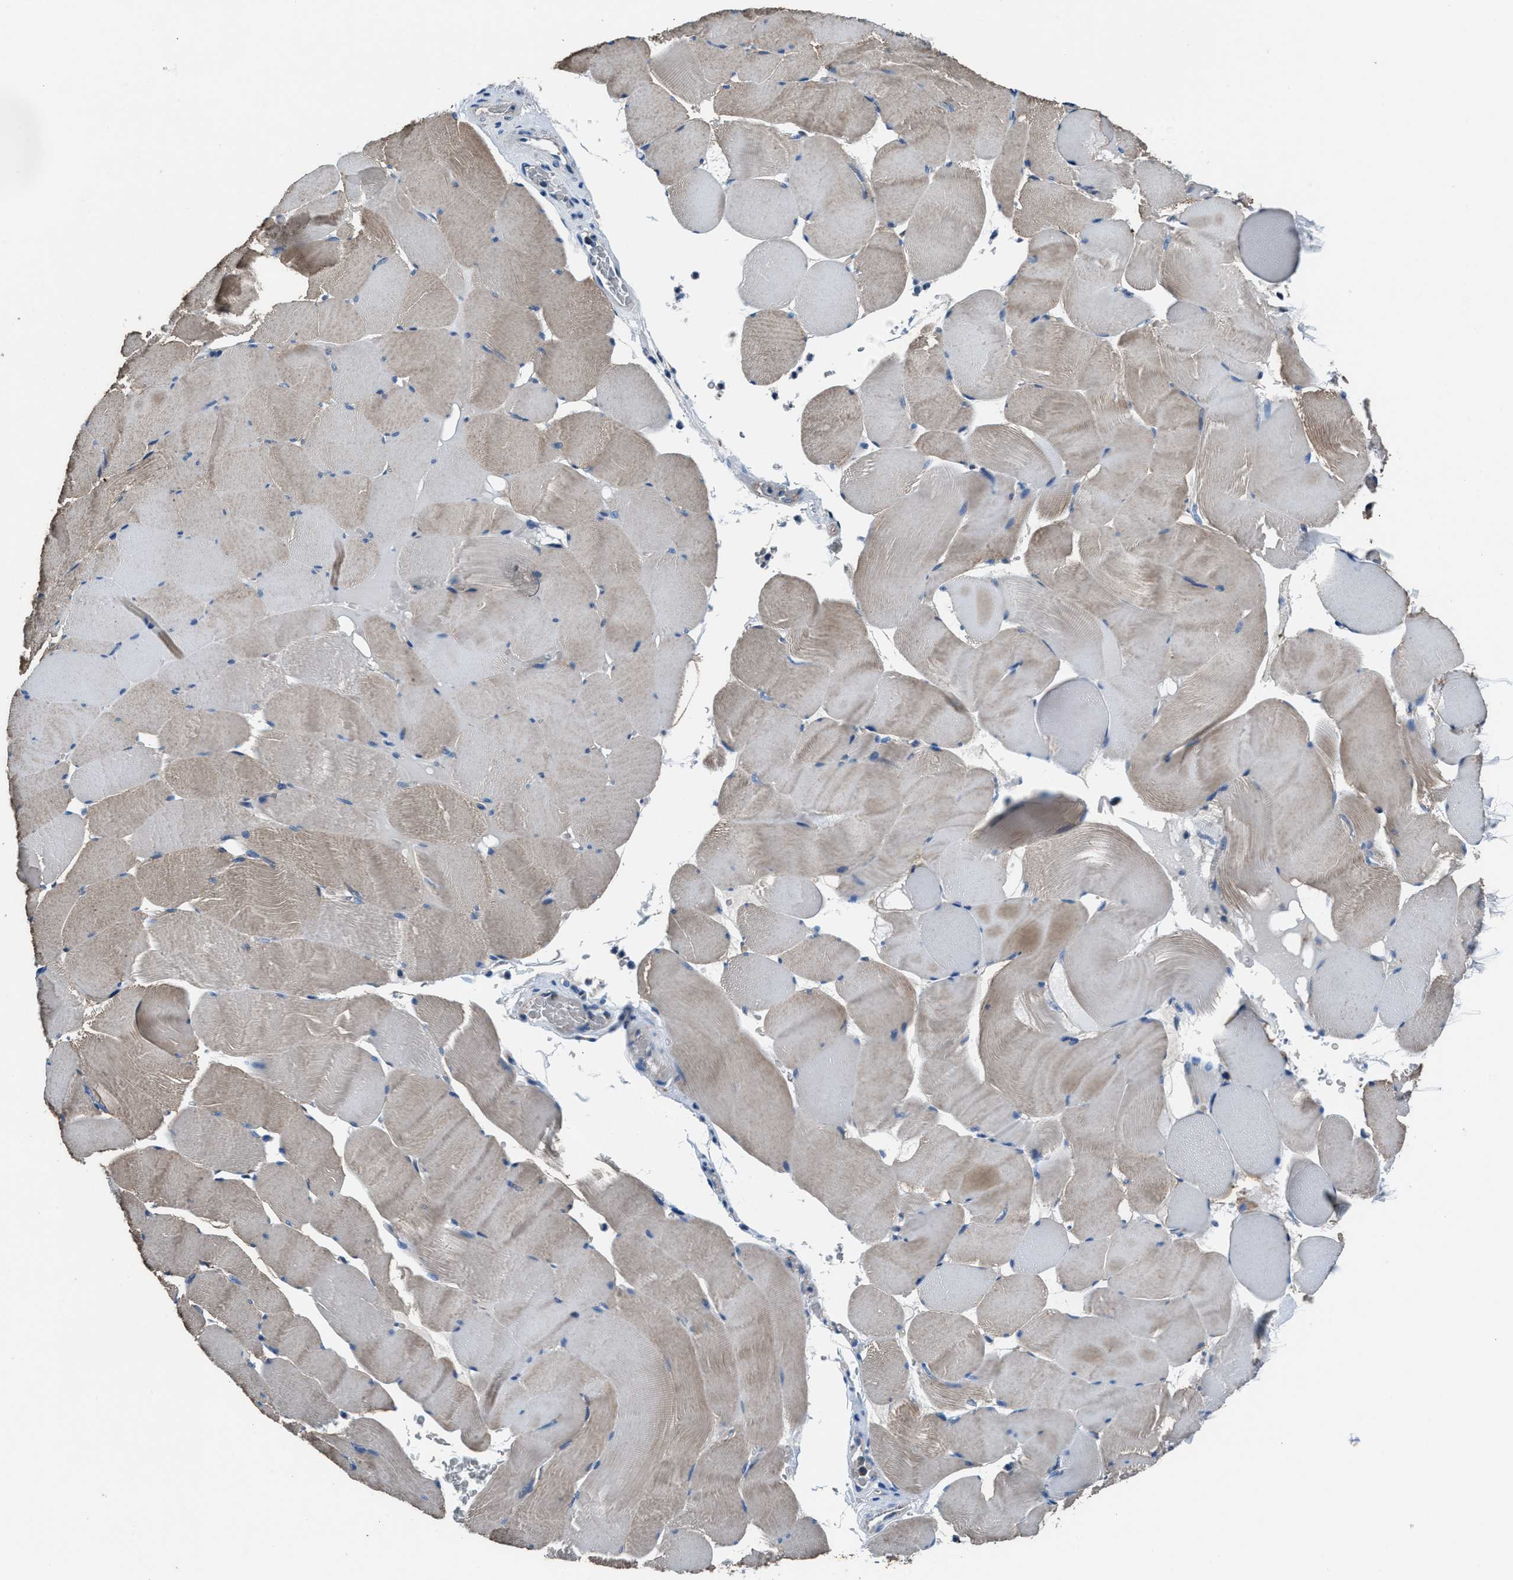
{"staining": {"intensity": "weak", "quantity": "<25%", "location": "cytoplasmic/membranous"}, "tissue": "skeletal muscle", "cell_type": "Myocytes", "image_type": "normal", "snomed": [{"axis": "morphology", "description": "Normal tissue, NOS"}, {"axis": "topography", "description": "Skeletal muscle"}], "caption": "Skeletal muscle stained for a protein using immunohistochemistry (IHC) shows no expression myocytes.", "gene": "PRTFDC1", "patient": {"sex": "male", "age": 62}}